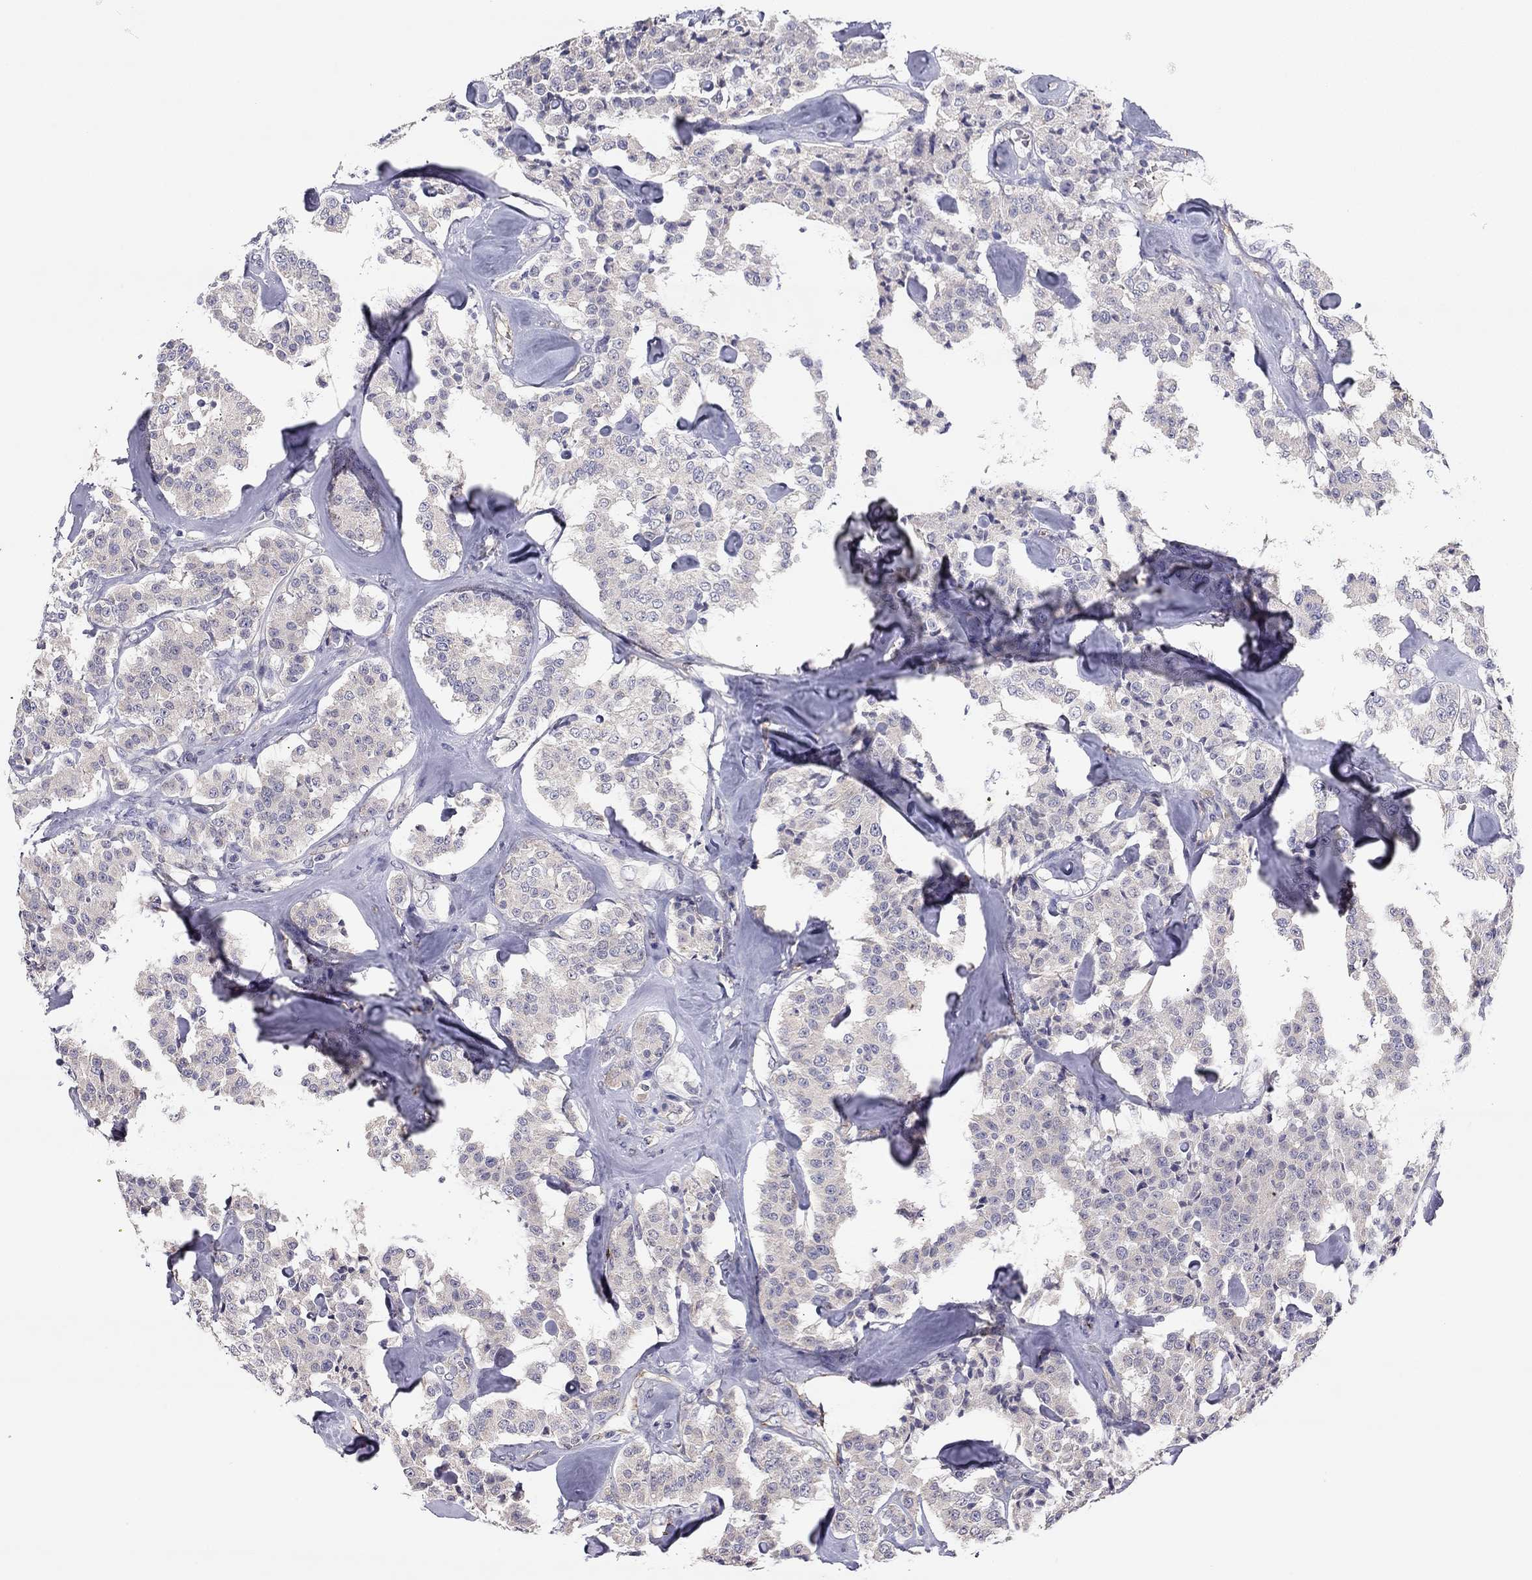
{"staining": {"intensity": "negative", "quantity": "none", "location": "none"}, "tissue": "carcinoid", "cell_type": "Tumor cells", "image_type": "cancer", "snomed": [{"axis": "morphology", "description": "Carcinoid, malignant, NOS"}, {"axis": "topography", "description": "Pancreas"}], "caption": "A high-resolution histopathology image shows immunohistochemistry staining of carcinoid (malignant), which demonstrates no significant staining in tumor cells.", "gene": "SCARB1", "patient": {"sex": "male", "age": 41}}